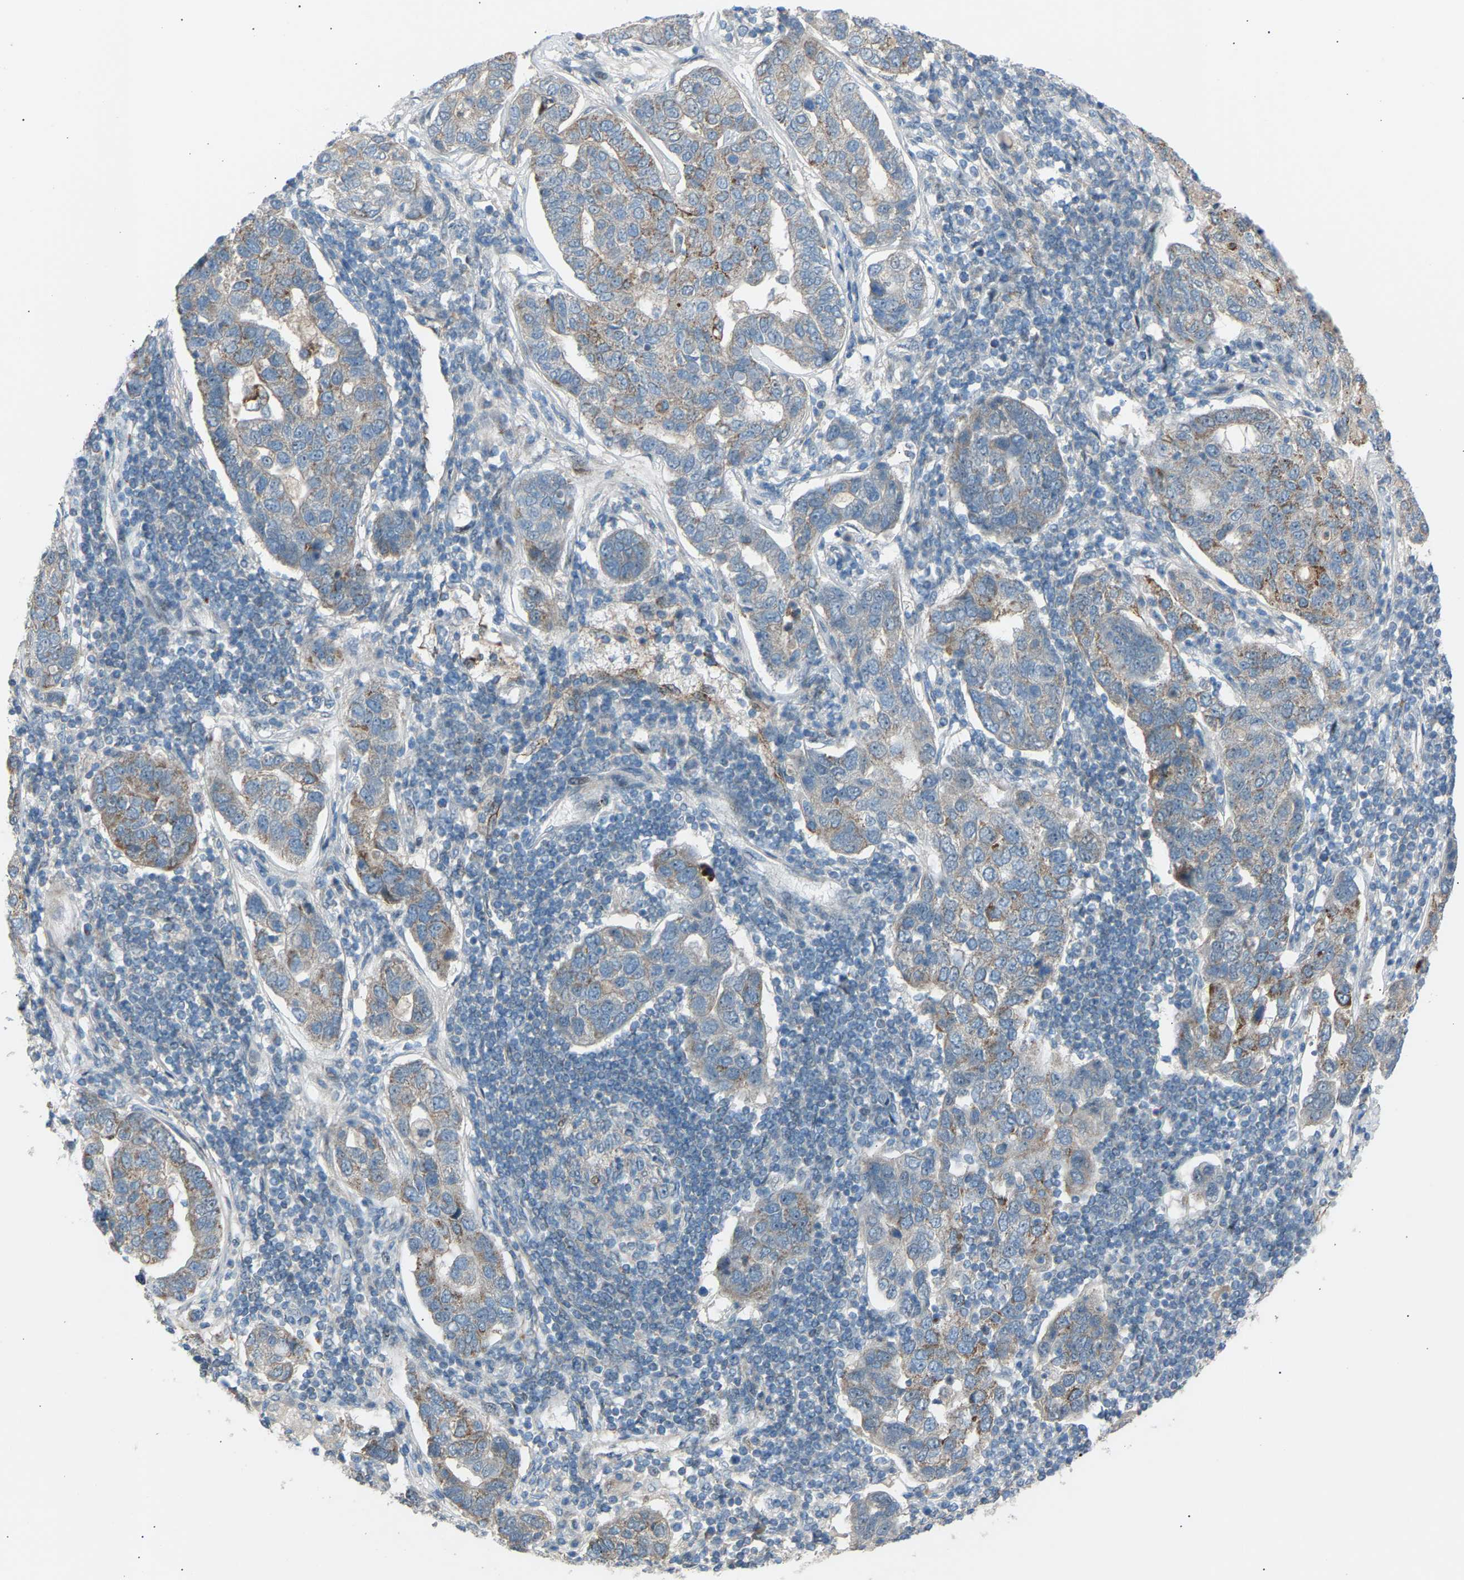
{"staining": {"intensity": "moderate", "quantity": "<25%", "location": "cytoplasmic/membranous"}, "tissue": "pancreatic cancer", "cell_type": "Tumor cells", "image_type": "cancer", "snomed": [{"axis": "morphology", "description": "Adenocarcinoma, NOS"}, {"axis": "topography", "description": "Pancreas"}], "caption": "Human adenocarcinoma (pancreatic) stained for a protein (brown) demonstrates moderate cytoplasmic/membranous positive positivity in approximately <25% of tumor cells.", "gene": "VPS41", "patient": {"sex": "female", "age": 61}}